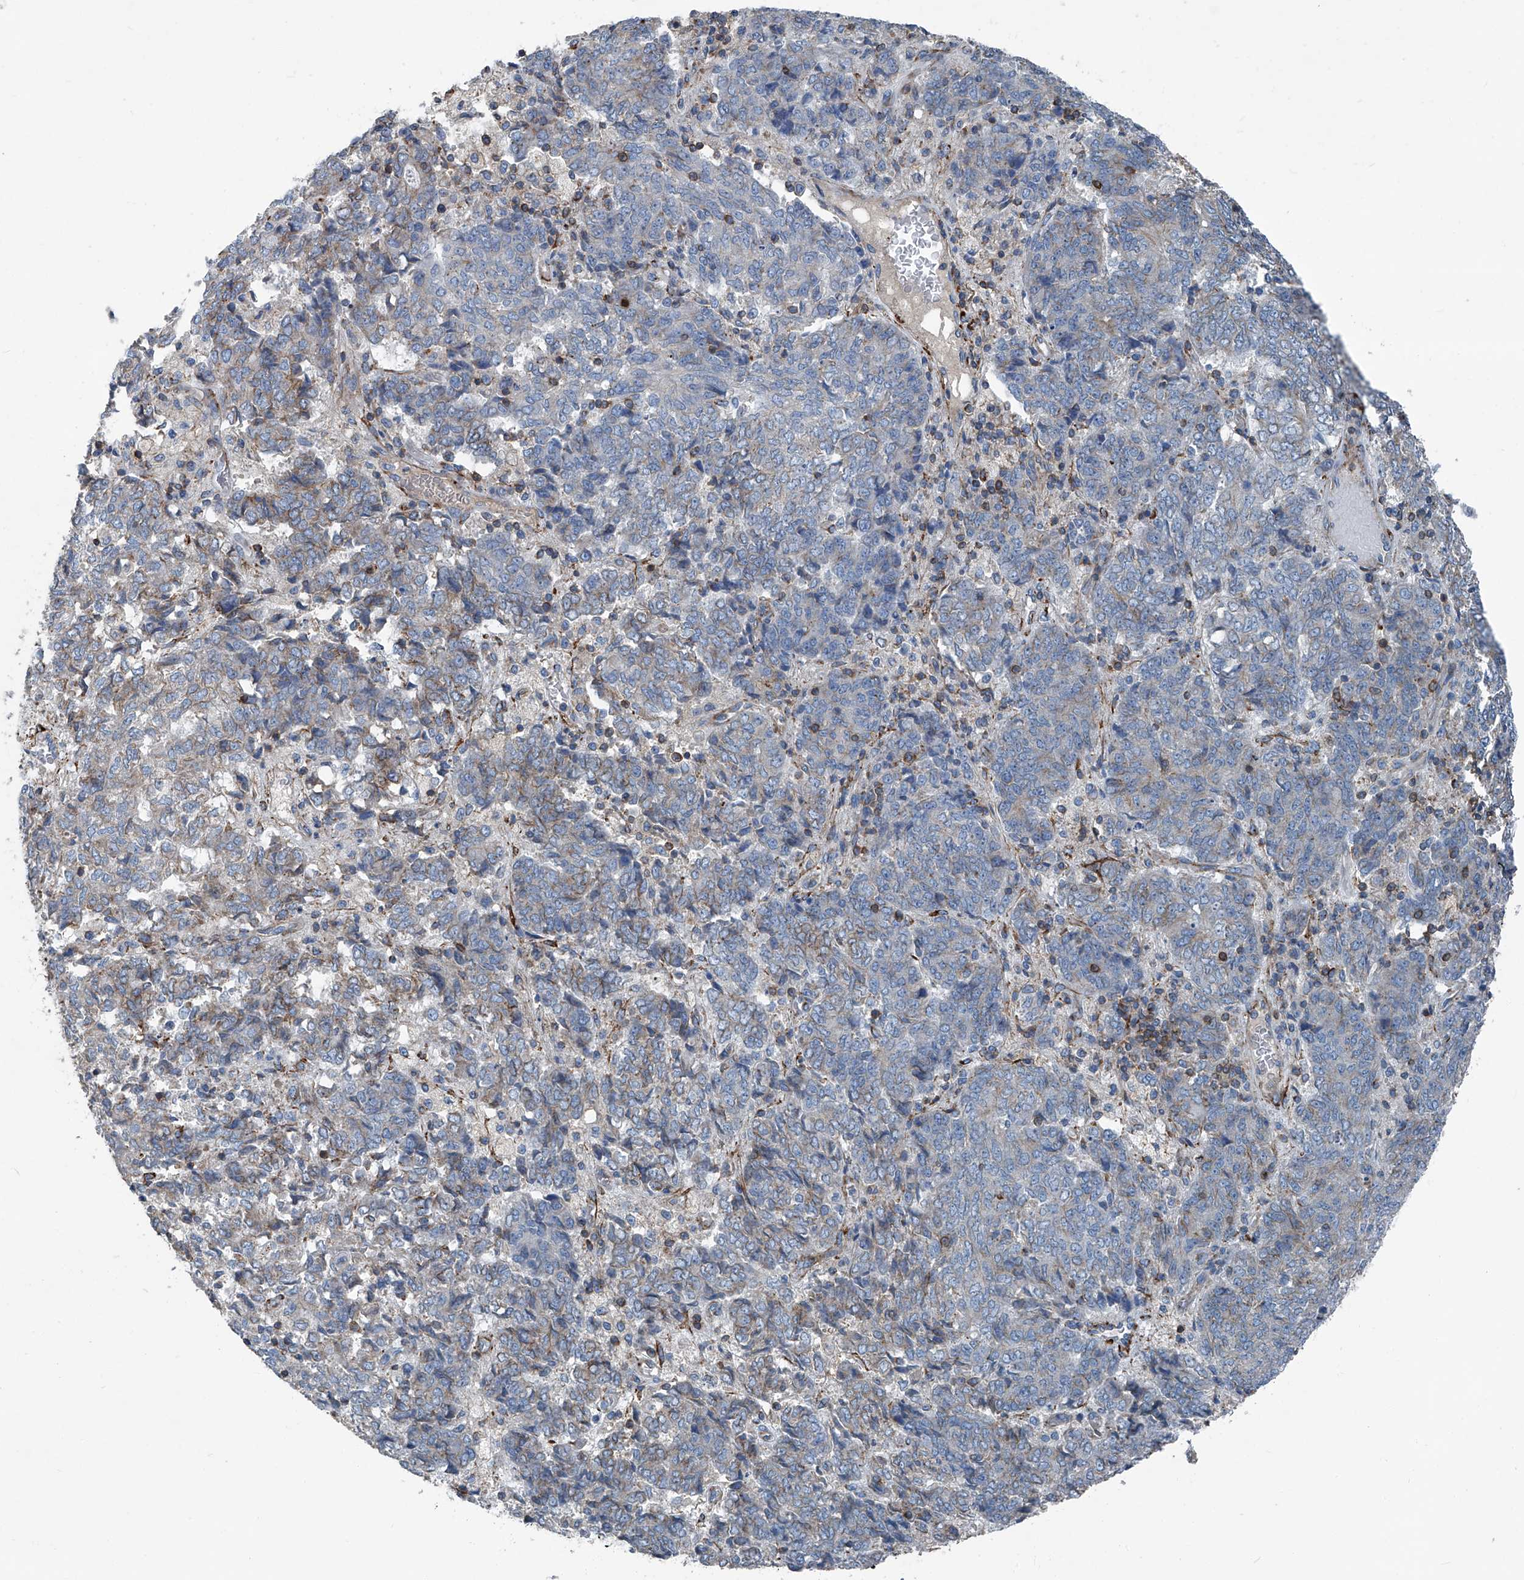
{"staining": {"intensity": "negative", "quantity": "none", "location": "none"}, "tissue": "endometrial cancer", "cell_type": "Tumor cells", "image_type": "cancer", "snomed": [{"axis": "morphology", "description": "Adenocarcinoma, NOS"}, {"axis": "topography", "description": "Endometrium"}], "caption": "Human adenocarcinoma (endometrial) stained for a protein using immunohistochemistry (IHC) shows no positivity in tumor cells.", "gene": "SEPTIN7", "patient": {"sex": "female", "age": 80}}